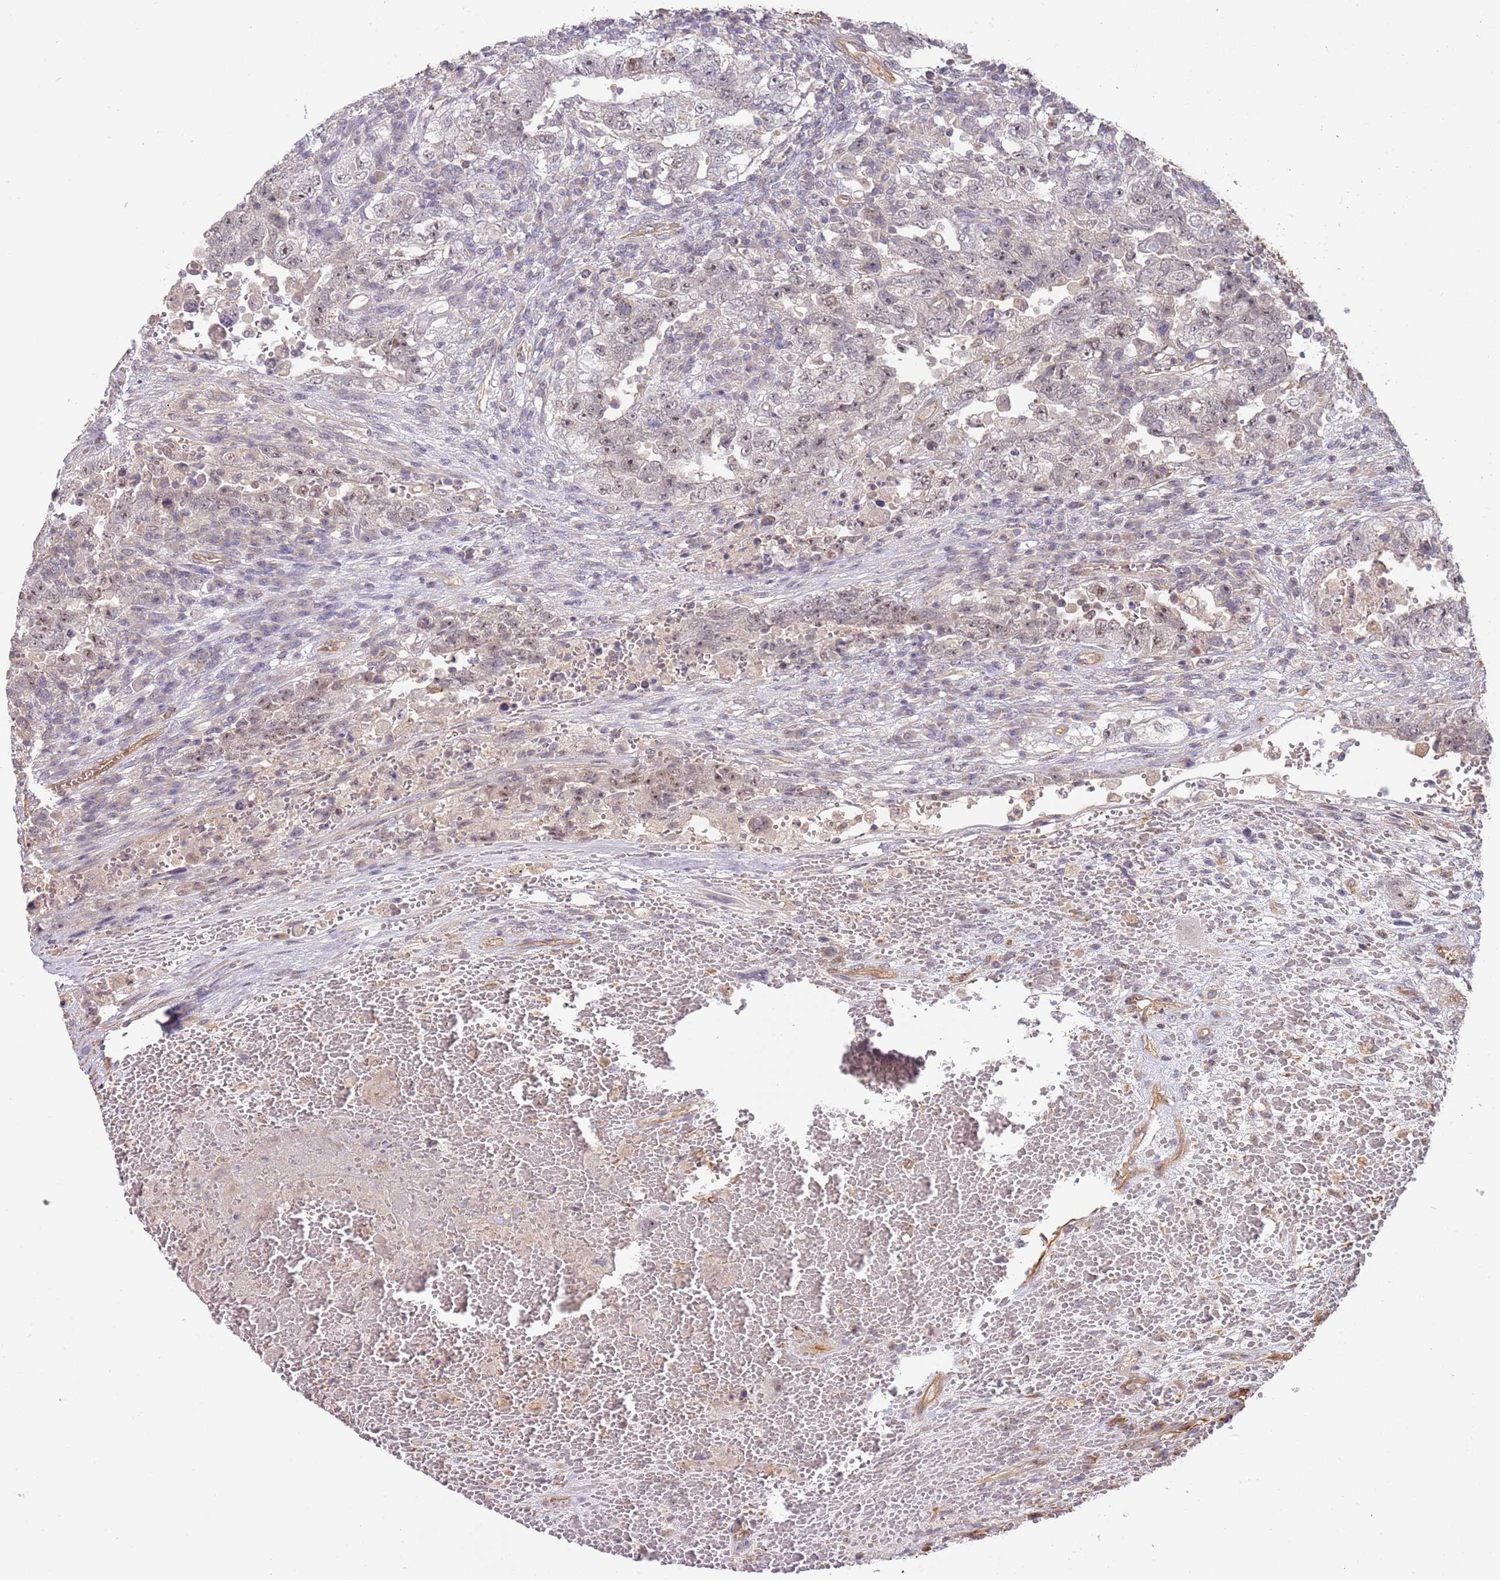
{"staining": {"intensity": "weak", "quantity": "25%-75%", "location": "nuclear"}, "tissue": "testis cancer", "cell_type": "Tumor cells", "image_type": "cancer", "snomed": [{"axis": "morphology", "description": "Carcinoma, Embryonal, NOS"}, {"axis": "topography", "description": "Testis"}], "caption": "Testis cancer stained with immunohistochemistry (IHC) displays weak nuclear staining in about 25%-75% of tumor cells. The staining was performed using DAB, with brown indicating positive protein expression. Nuclei are stained blue with hematoxylin.", "gene": "SURF2", "patient": {"sex": "male", "age": 26}}